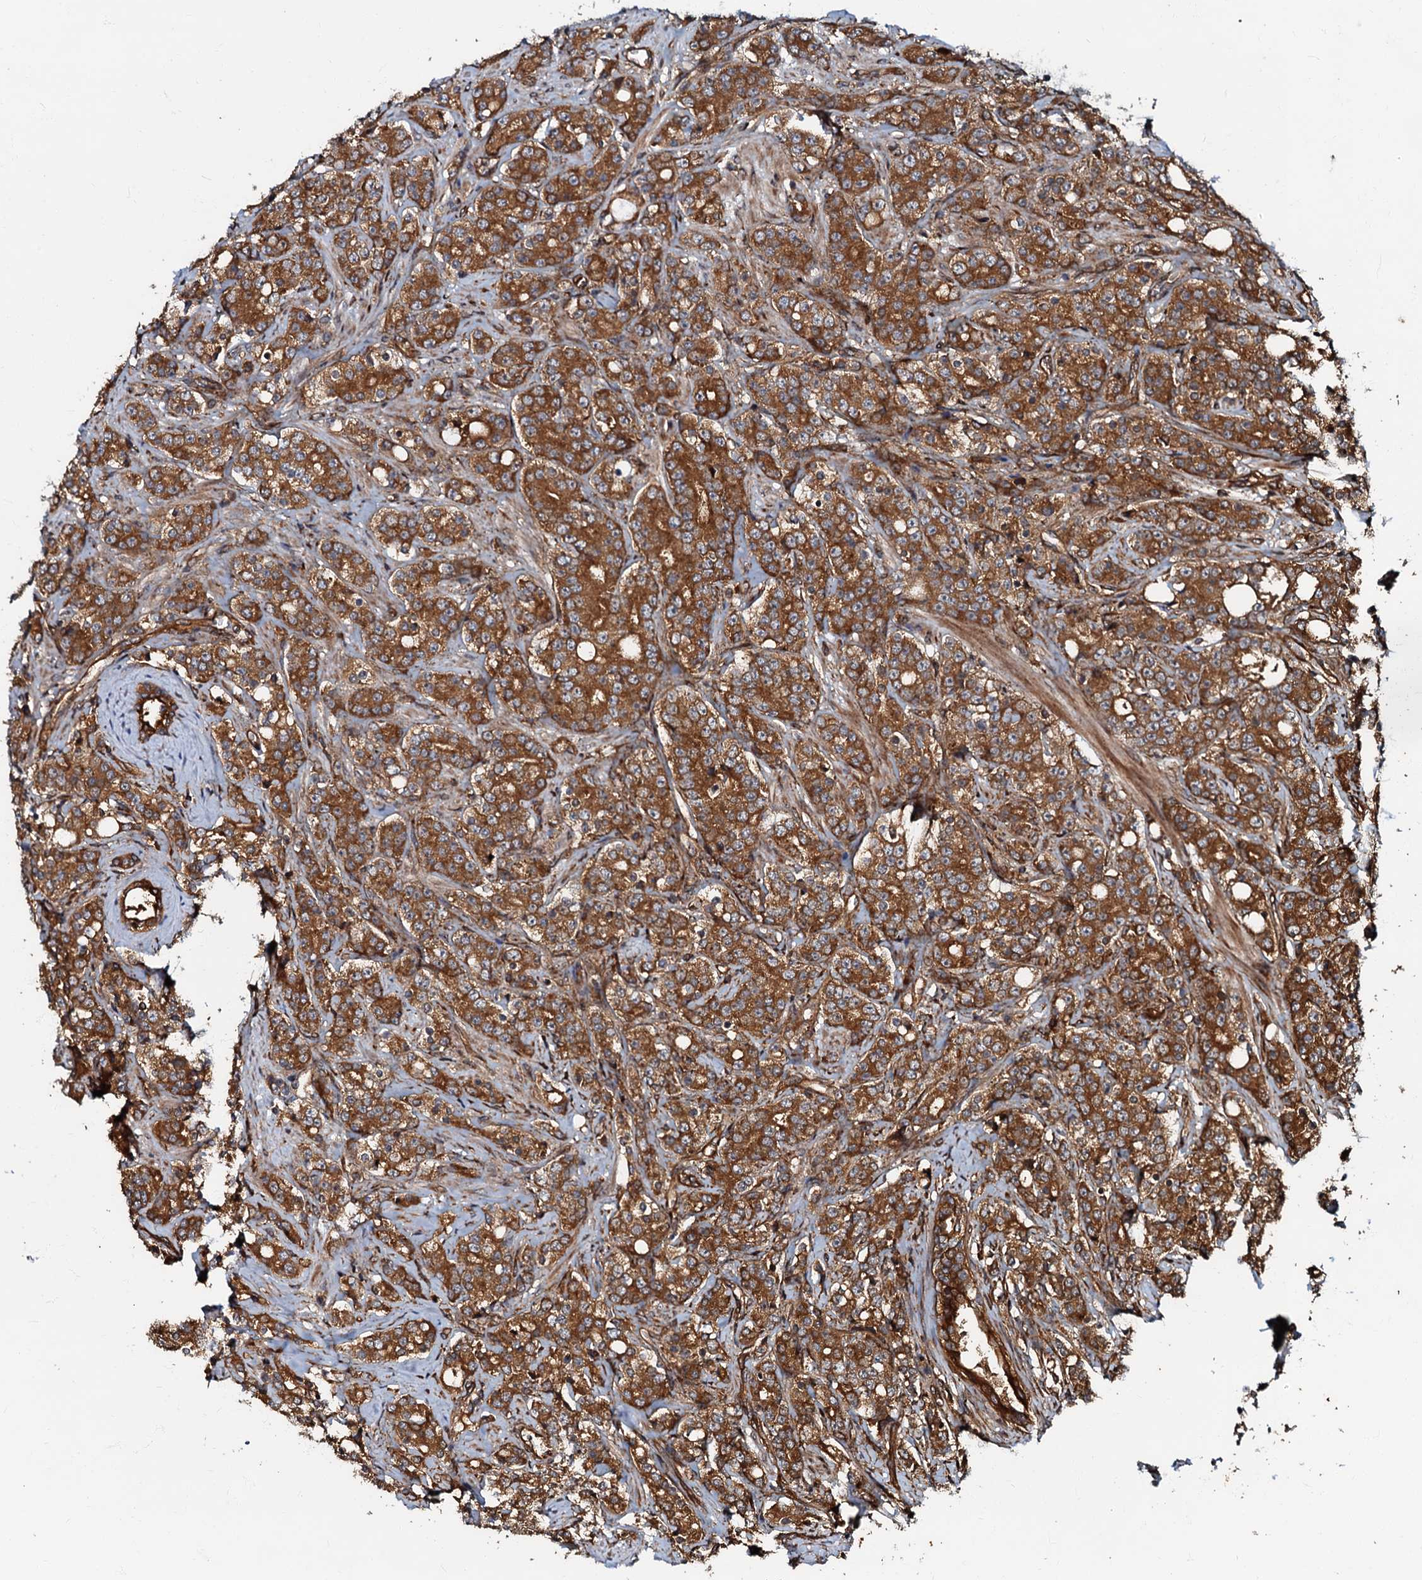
{"staining": {"intensity": "strong", "quantity": ">75%", "location": "cytoplasmic/membranous"}, "tissue": "prostate cancer", "cell_type": "Tumor cells", "image_type": "cancer", "snomed": [{"axis": "morphology", "description": "Adenocarcinoma, High grade"}, {"axis": "topography", "description": "Prostate"}], "caption": "DAB (3,3'-diaminobenzidine) immunohistochemical staining of human high-grade adenocarcinoma (prostate) reveals strong cytoplasmic/membranous protein positivity in about >75% of tumor cells. (DAB IHC, brown staining for protein, blue staining for nuclei).", "gene": "BLOC1S6", "patient": {"sex": "male", "age": 62}}